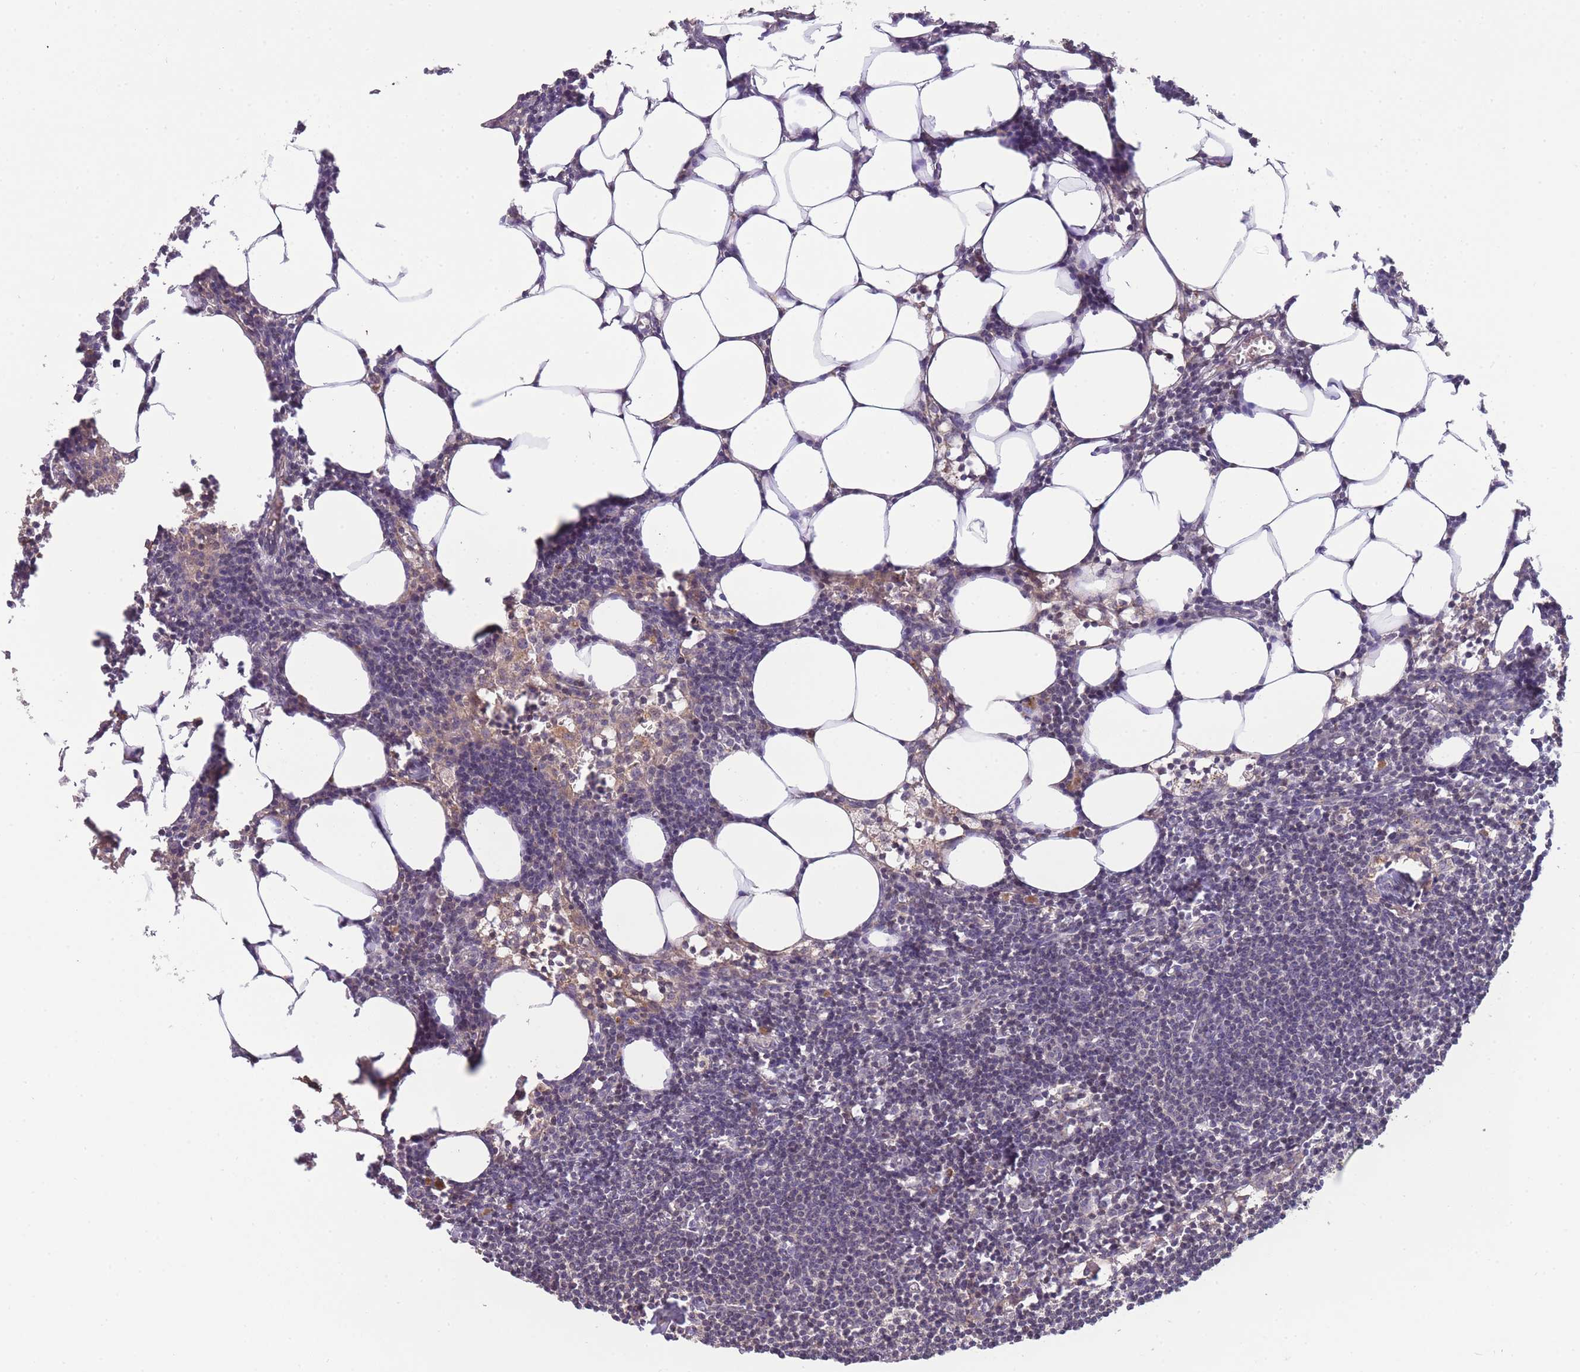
{"staining": {"intensity": "weak", "quantity": "<25%", "location": "cytoplasmic/membranous"}, "tissue": "lymph node", "cell_type": "Germinal center cells", "image_type": "normal", "snomed": [{"axis": "morphology", "description": "Normal tissue, NOS"}, {"axis": "topography", "description": "Lymph node"}], "caption": "Immunohistochemistry (IHC) image of normal lymph node: lymph node stained with DAB (3,3'-diaminobenzidine) reveals no significant protein staining in germinal center cells.", "gene": "RALGDS", "patient": {"sex": "female", "age": 30}}